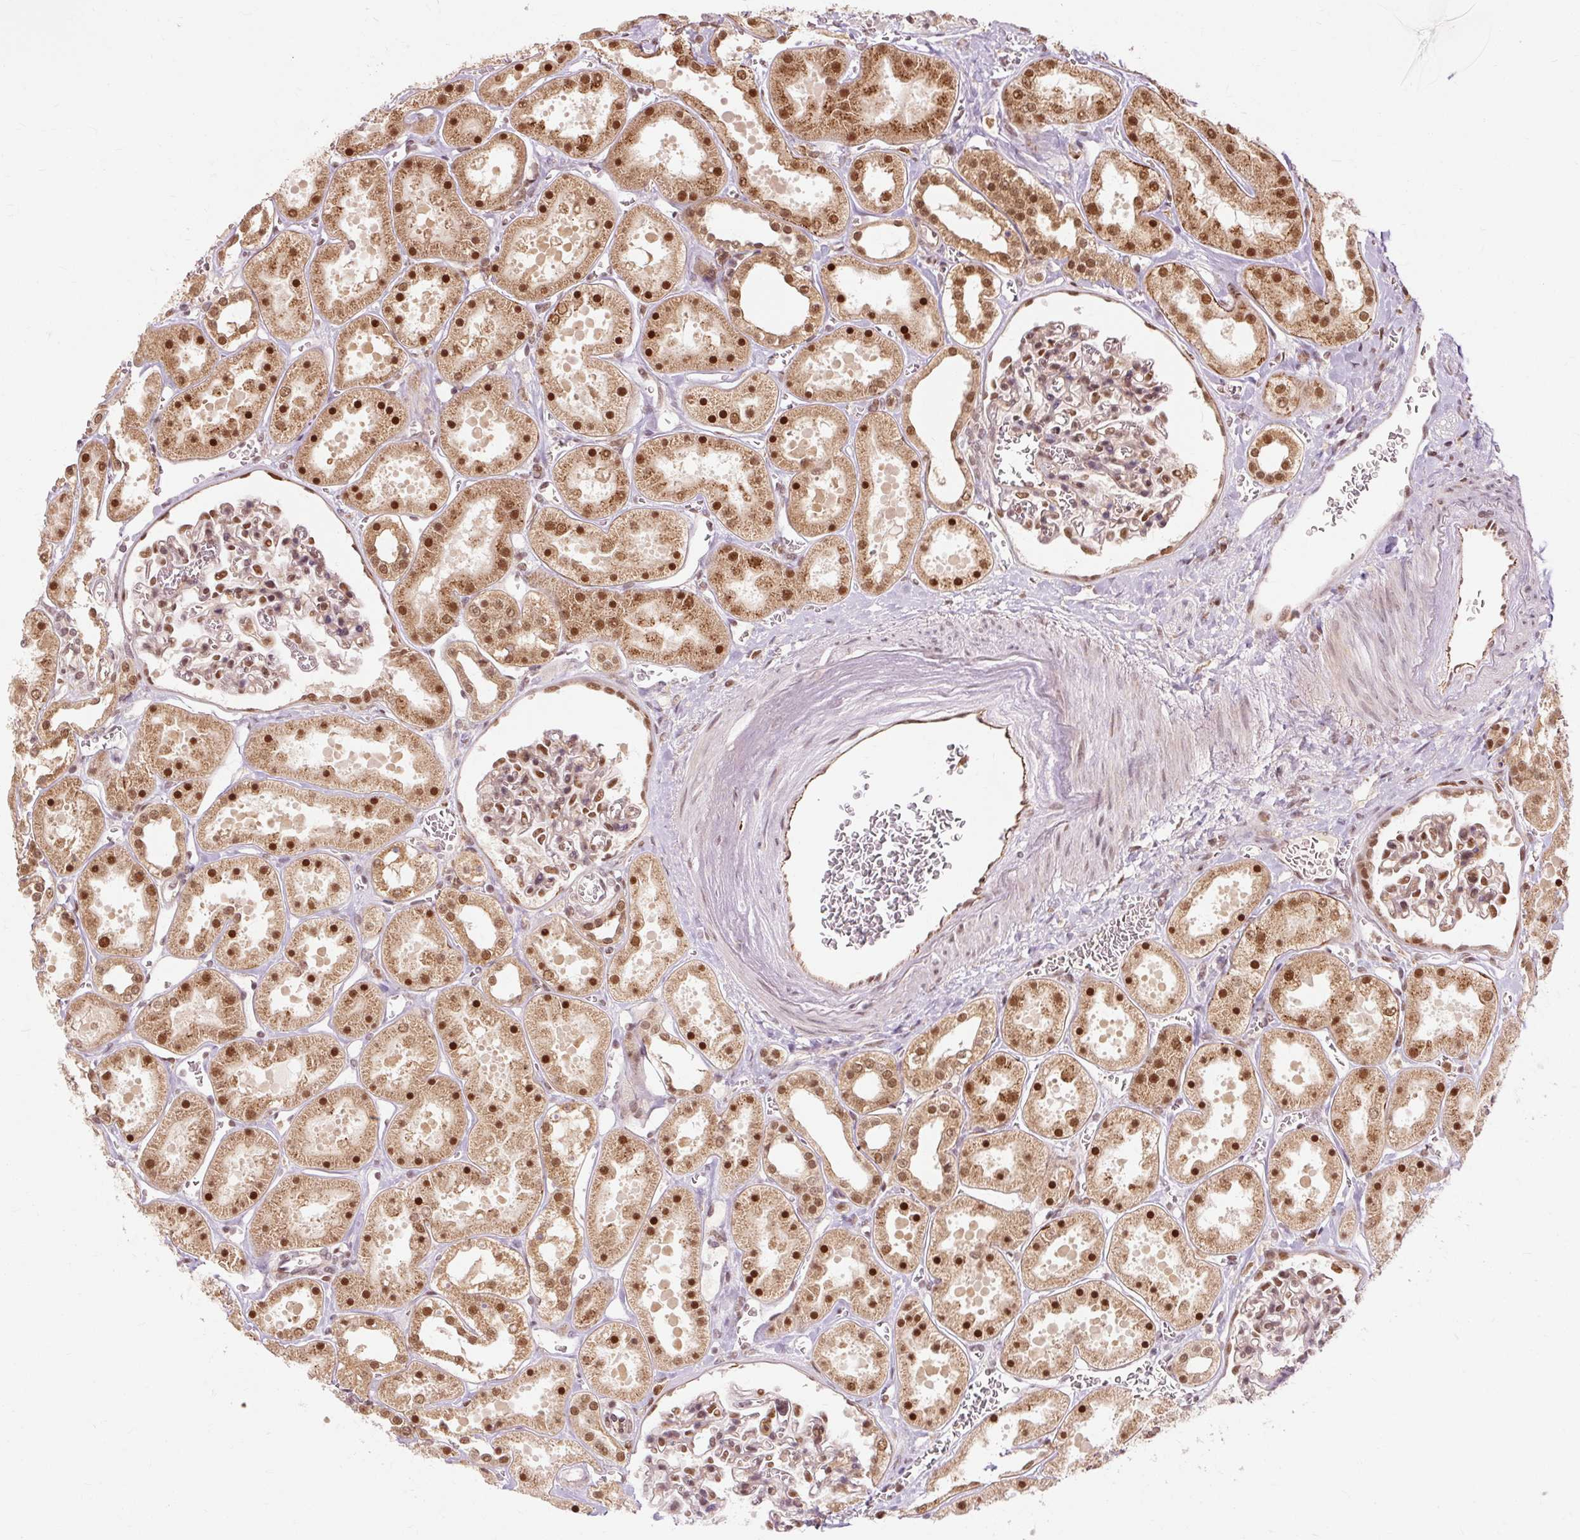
{"staining": {"intensity": "moderate", "quantity": ">75%", "location": "nuclear"}, "tissue": "kidney", "cell_type": "Cells in glomeruli", "image_type": "normal", "snomed": [{"axis": "morphology", "description": "Normal tissue, NOS"}, {"axis": "topography", "description": "Kidney"}], "caption": "Unremarkable kidney exhibits moderate nuclear positivity in approximately >75% of cells in glomeruli, visualized by immunohistochemistry.", "gene": "CSTF1", "patient": {"sex": "female", "age": 41}}